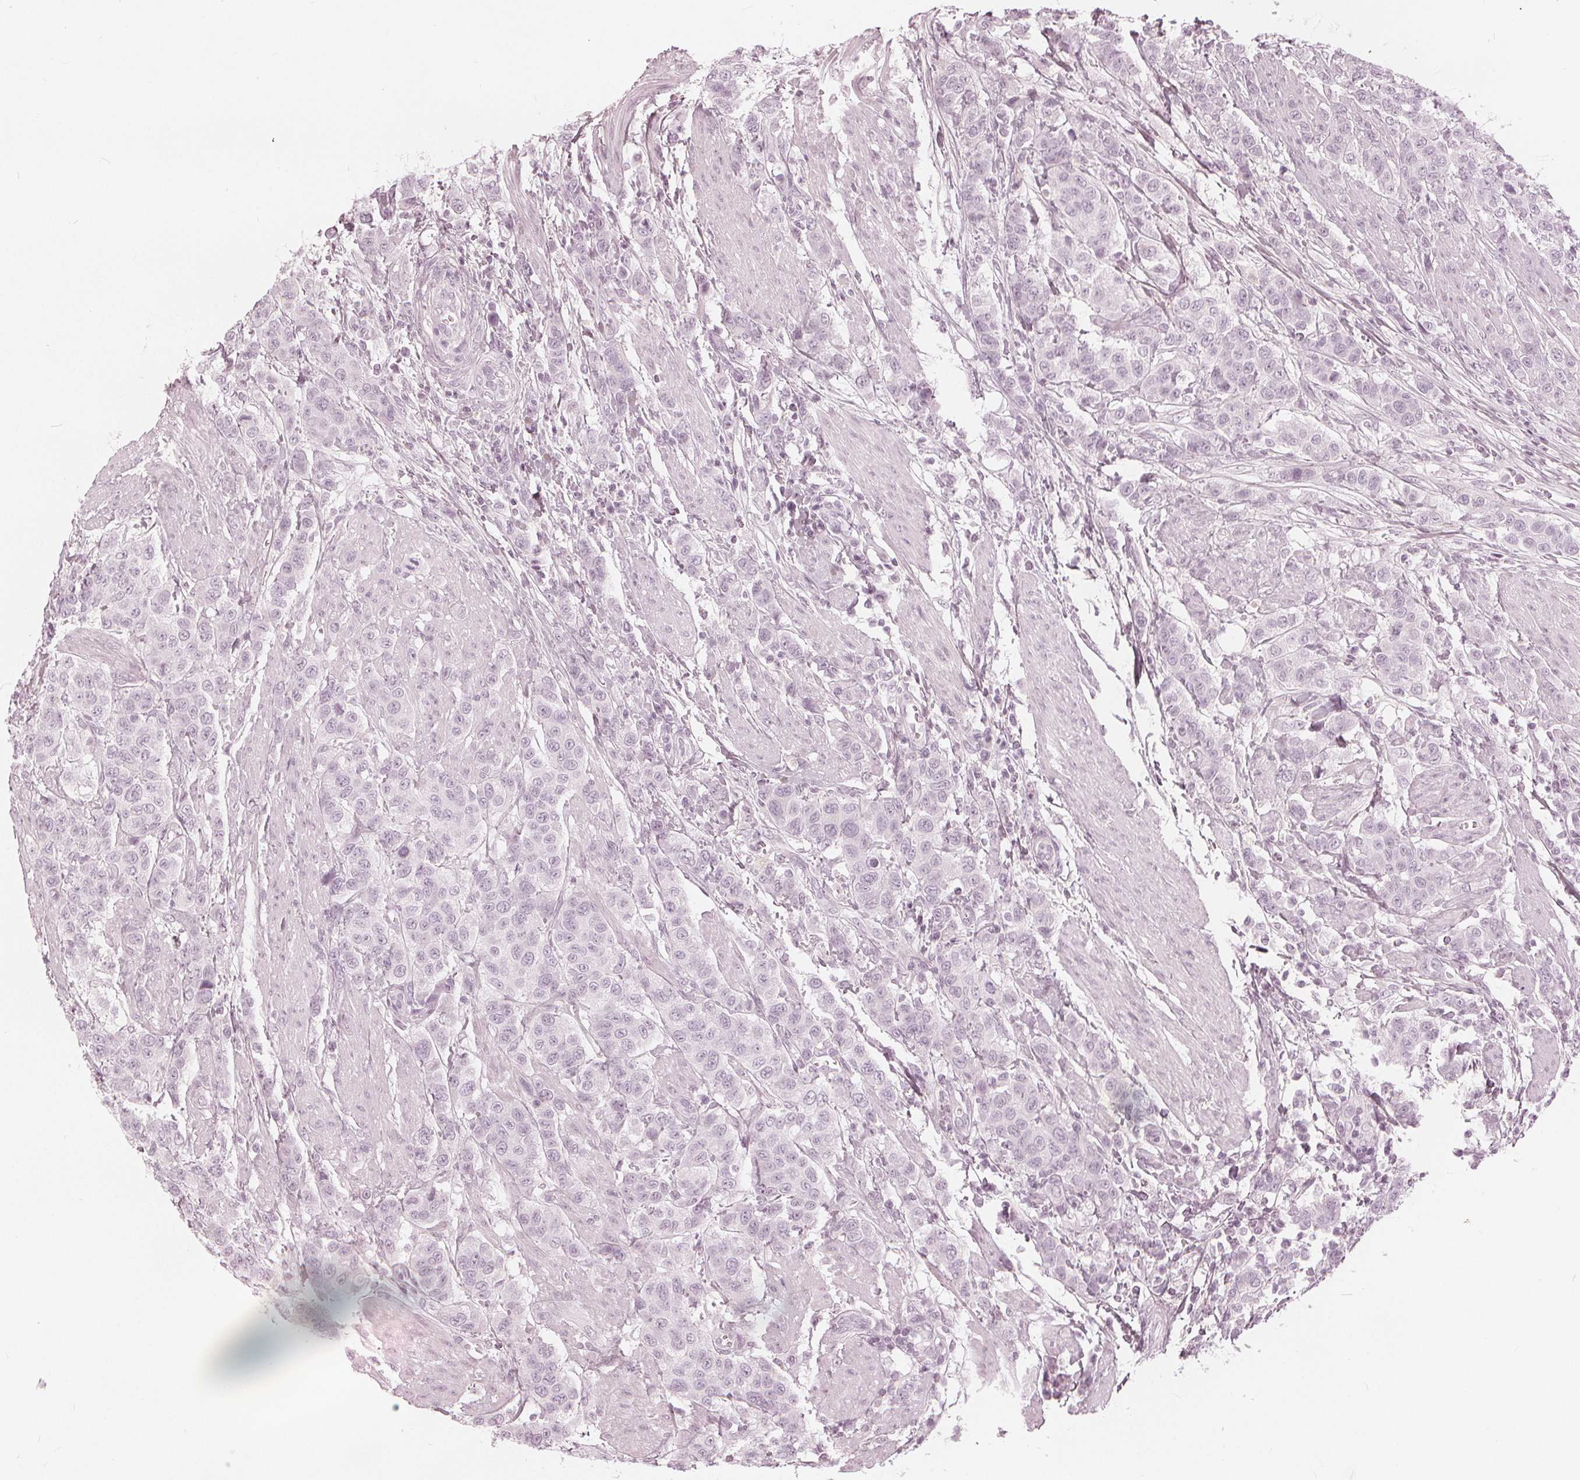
{"staining": {"intensity": "negative", "quantity": "none", "location": "none"}, "tissue": "urothelial cancer", "cell_type": "Tumor cells", "image_type": "cancer", "snomed": [{"axis": "morphology", "description": "Urothelial carcinoma, High grade"}, {"axis": "topography", "description": "Urinary bladder"}], "caption": "Protein analysis of urothelial carcinoma (high-grade) exhibits no significant expression in tumor cells.", "gene": "PAEP", "patient": {"sex": "female", "age": 58}}